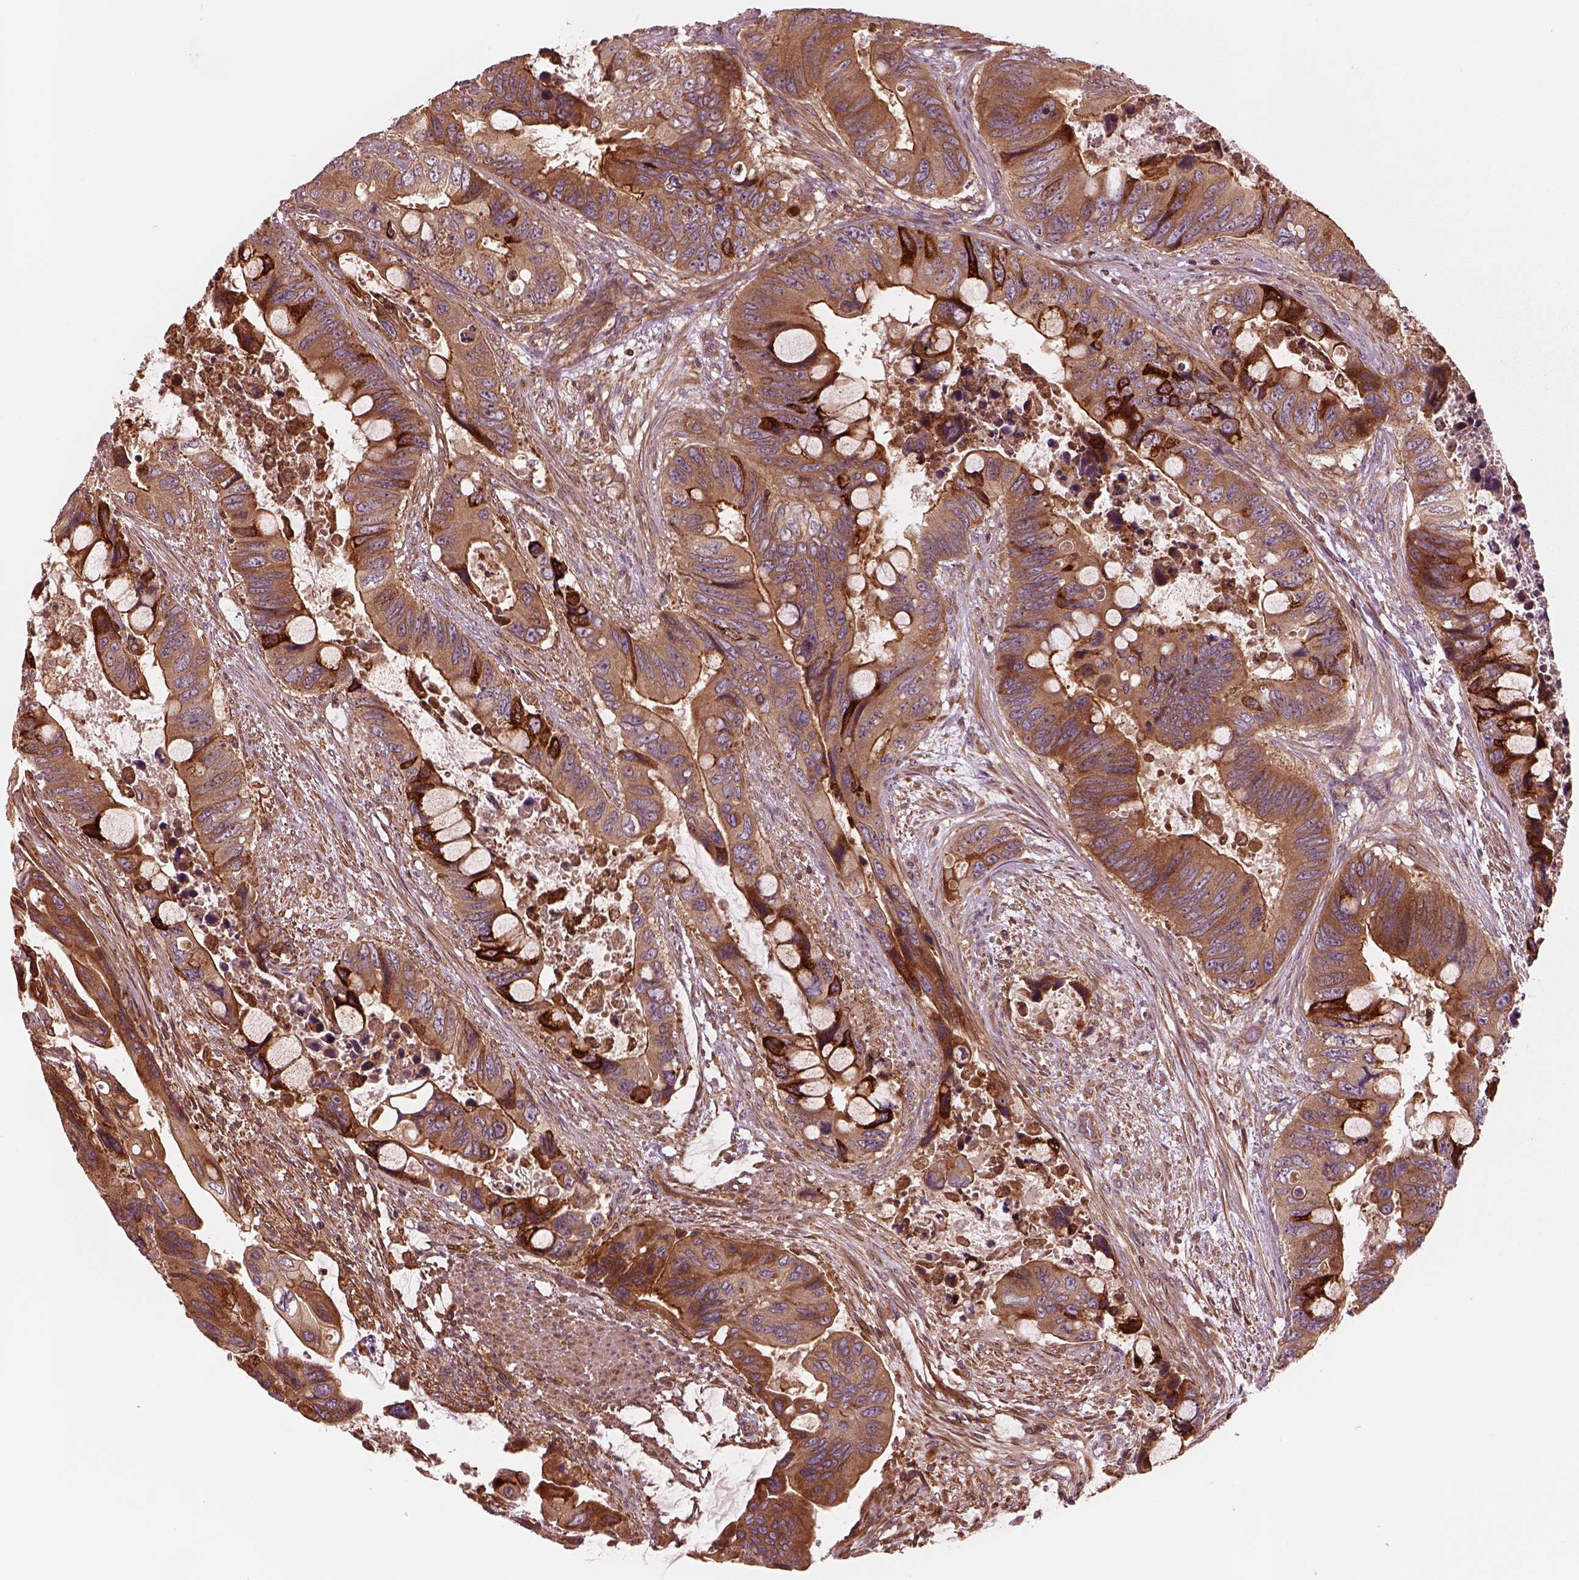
{"staining": {"intensity": "strong", "quantity": "<25%", "location": "cytoplasmic/membranous"}, "tissue": "colorectal cancer", "cell_type": "Tumor cells", "image_type": "cancer", "snomed": [{"axis": "morphology", "description": "Adenocarcinoma, NOS"}, {"axis": "topography", "description": "Rectum"}], "caption": "Protein expression analysis of colorectal cancer (adenocarcinoma) displays strong cytoplasmic/membranous expression in approximately <25% of tumor cells.", "gene": "ASCC2", "patient": {"sex": "male", "age": 63}}